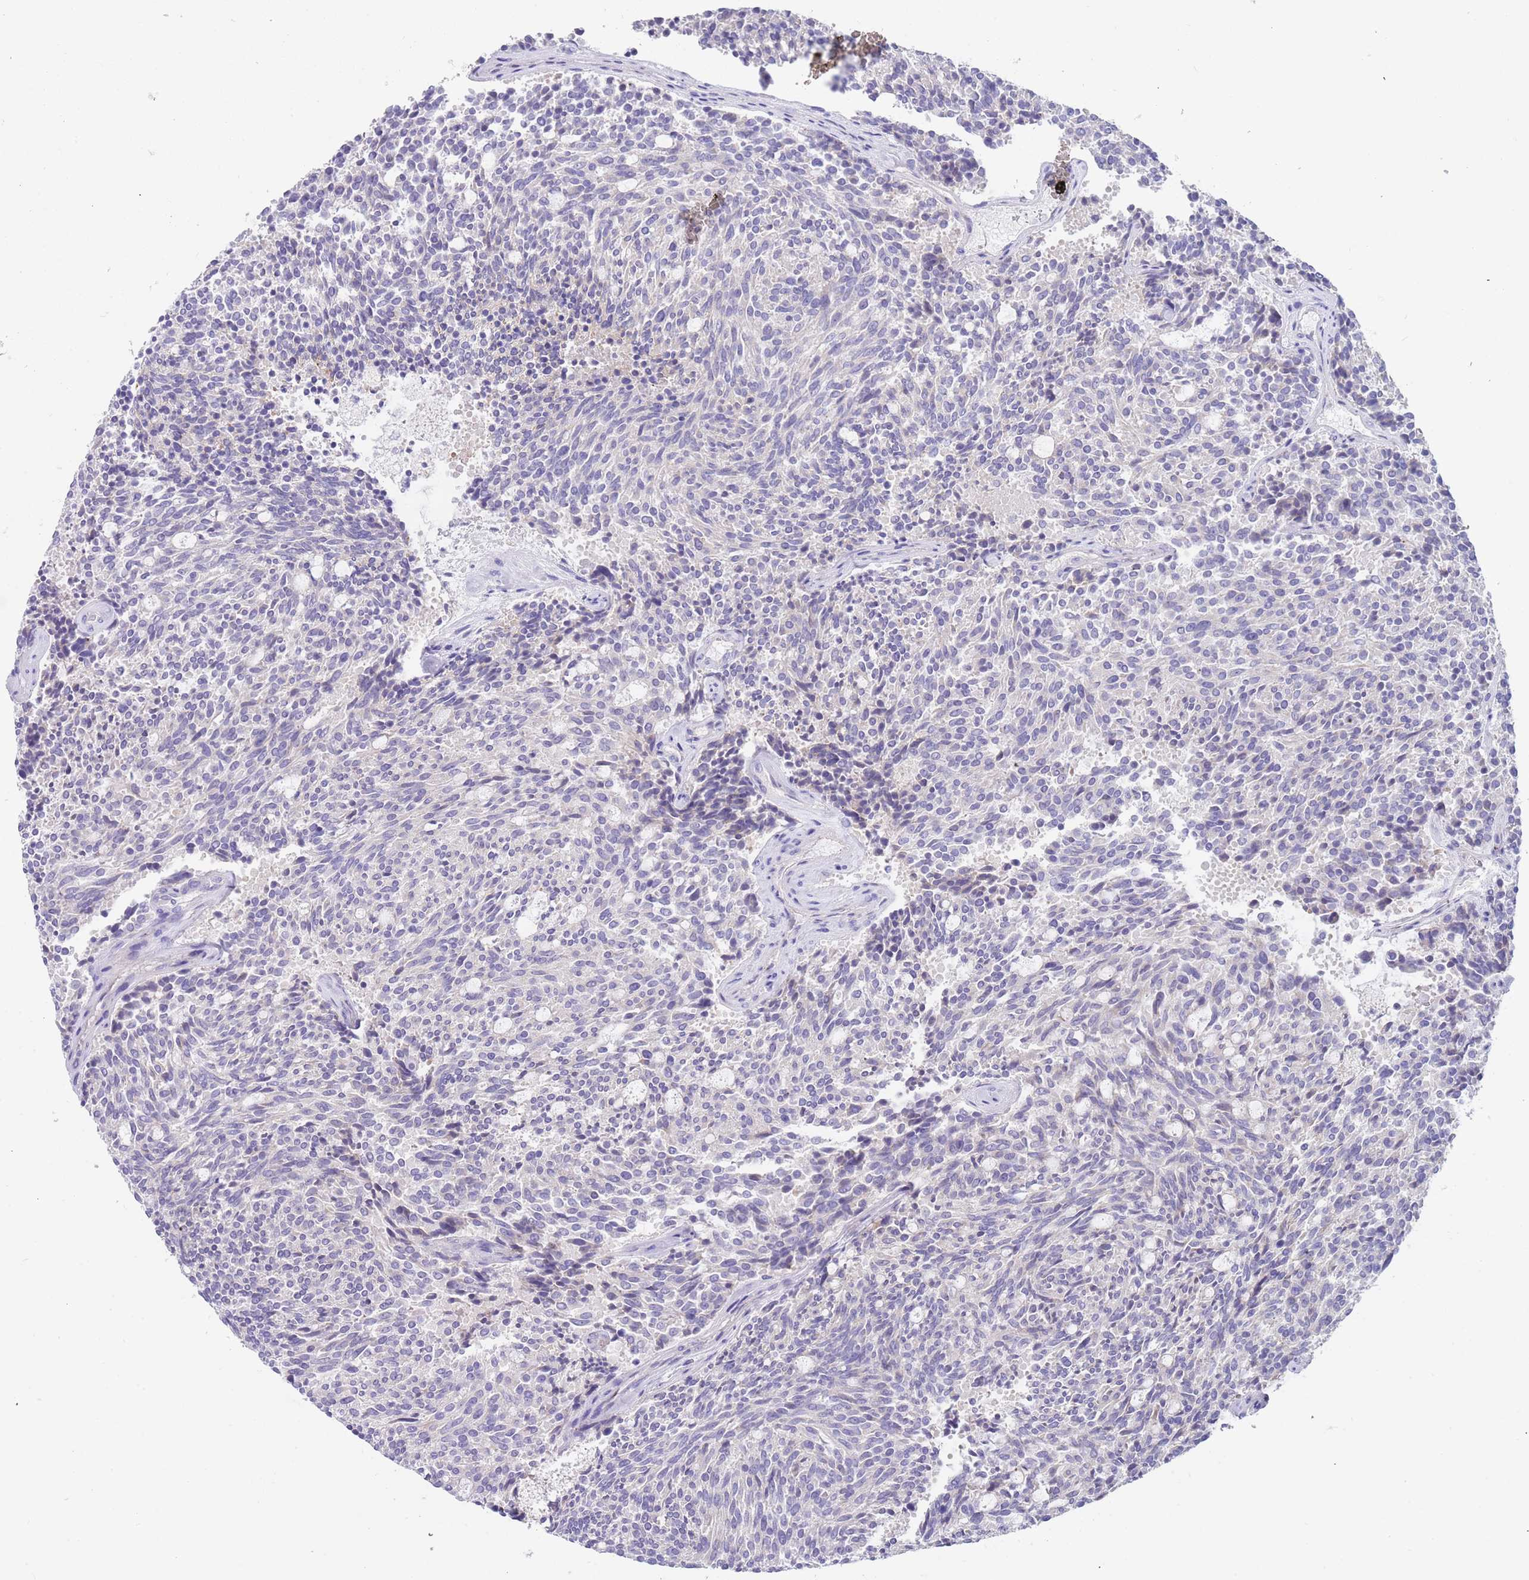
{"staining": {"intensity": "negative", "quantity": "none", "location": "none"}, "tissue": "carcinoid", "cell_type": "Tumor cells", "image_type": "cancer", "snomed": [{"axis": "morphology", "description": "Carcinoid, malignant, NOS"}, {"axis": "topography", "description": "Pancreas"}], "caption": "Immunohistochemistry of carcinoid demonstrates no expression in tumor cells. (Stains: DAB immunohistochemistry (IHC) with hematoxylin counter stain, Microscopy: brightfield microscopy at high magnification).", "gene": "TYW1", "patient": {"sex": "female", "age": 54}}